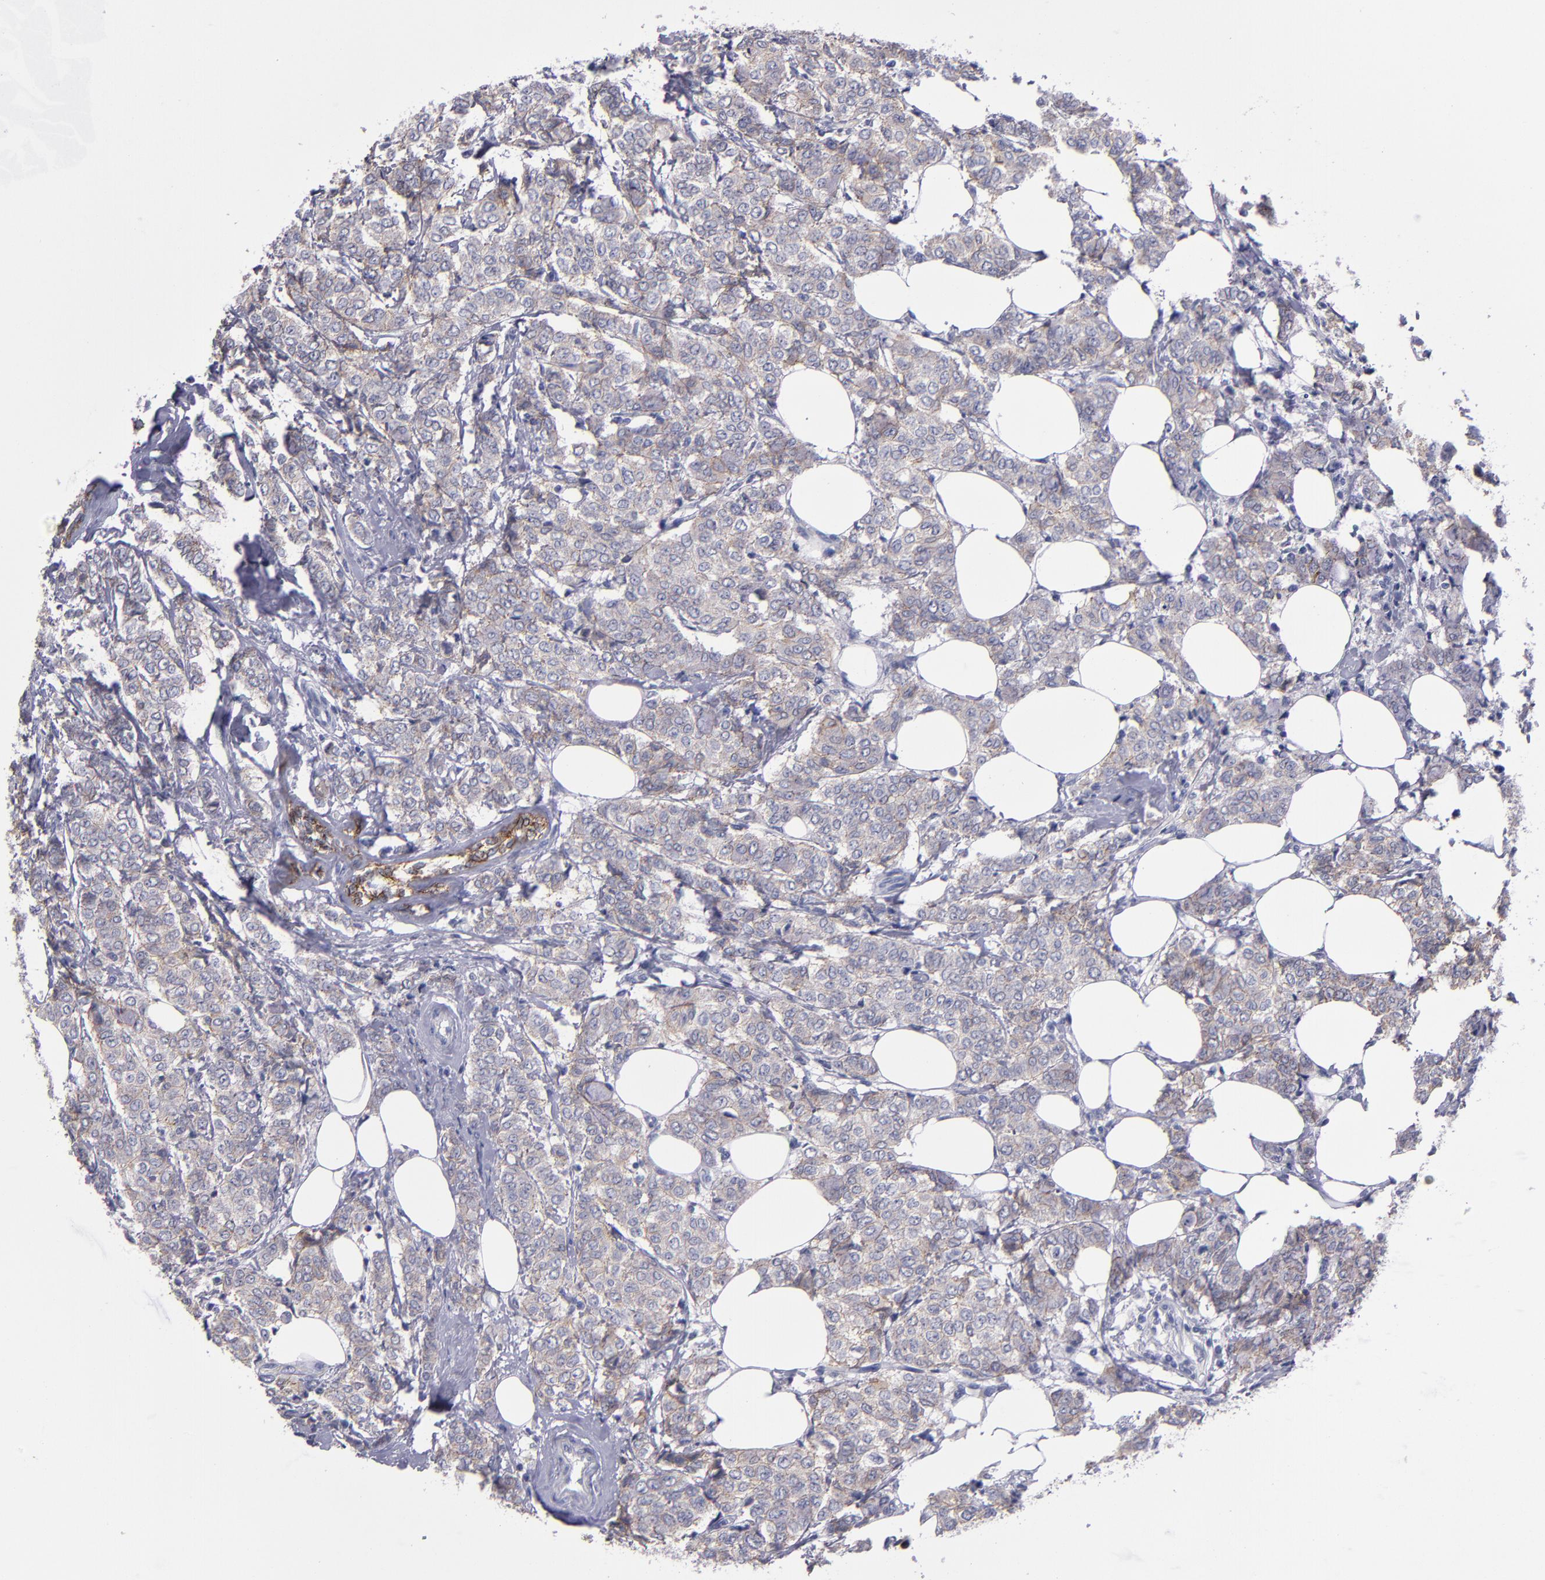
{"staining": {"intensity": "weak", "quantity": ">75%", "location": "cytoplasmic/membranous"}, "tissue": "breast cancer", "cell_type": "Tumor cells", "image_type": "cancer", "snomed": [{"axis": "morphology", "description": "Lobular carcinoma"}, {"axis": "topography", "description": "Breast"}], "caption": "A high-resolution histopathology image shows immunohistochemistry staining of breast lobular carcinoma, which displays weak cytoplasmic/membranous expression in about >75% of tumor cells.", "gene": "CDH3", "patient": {"sex": "female", "age": 60}}